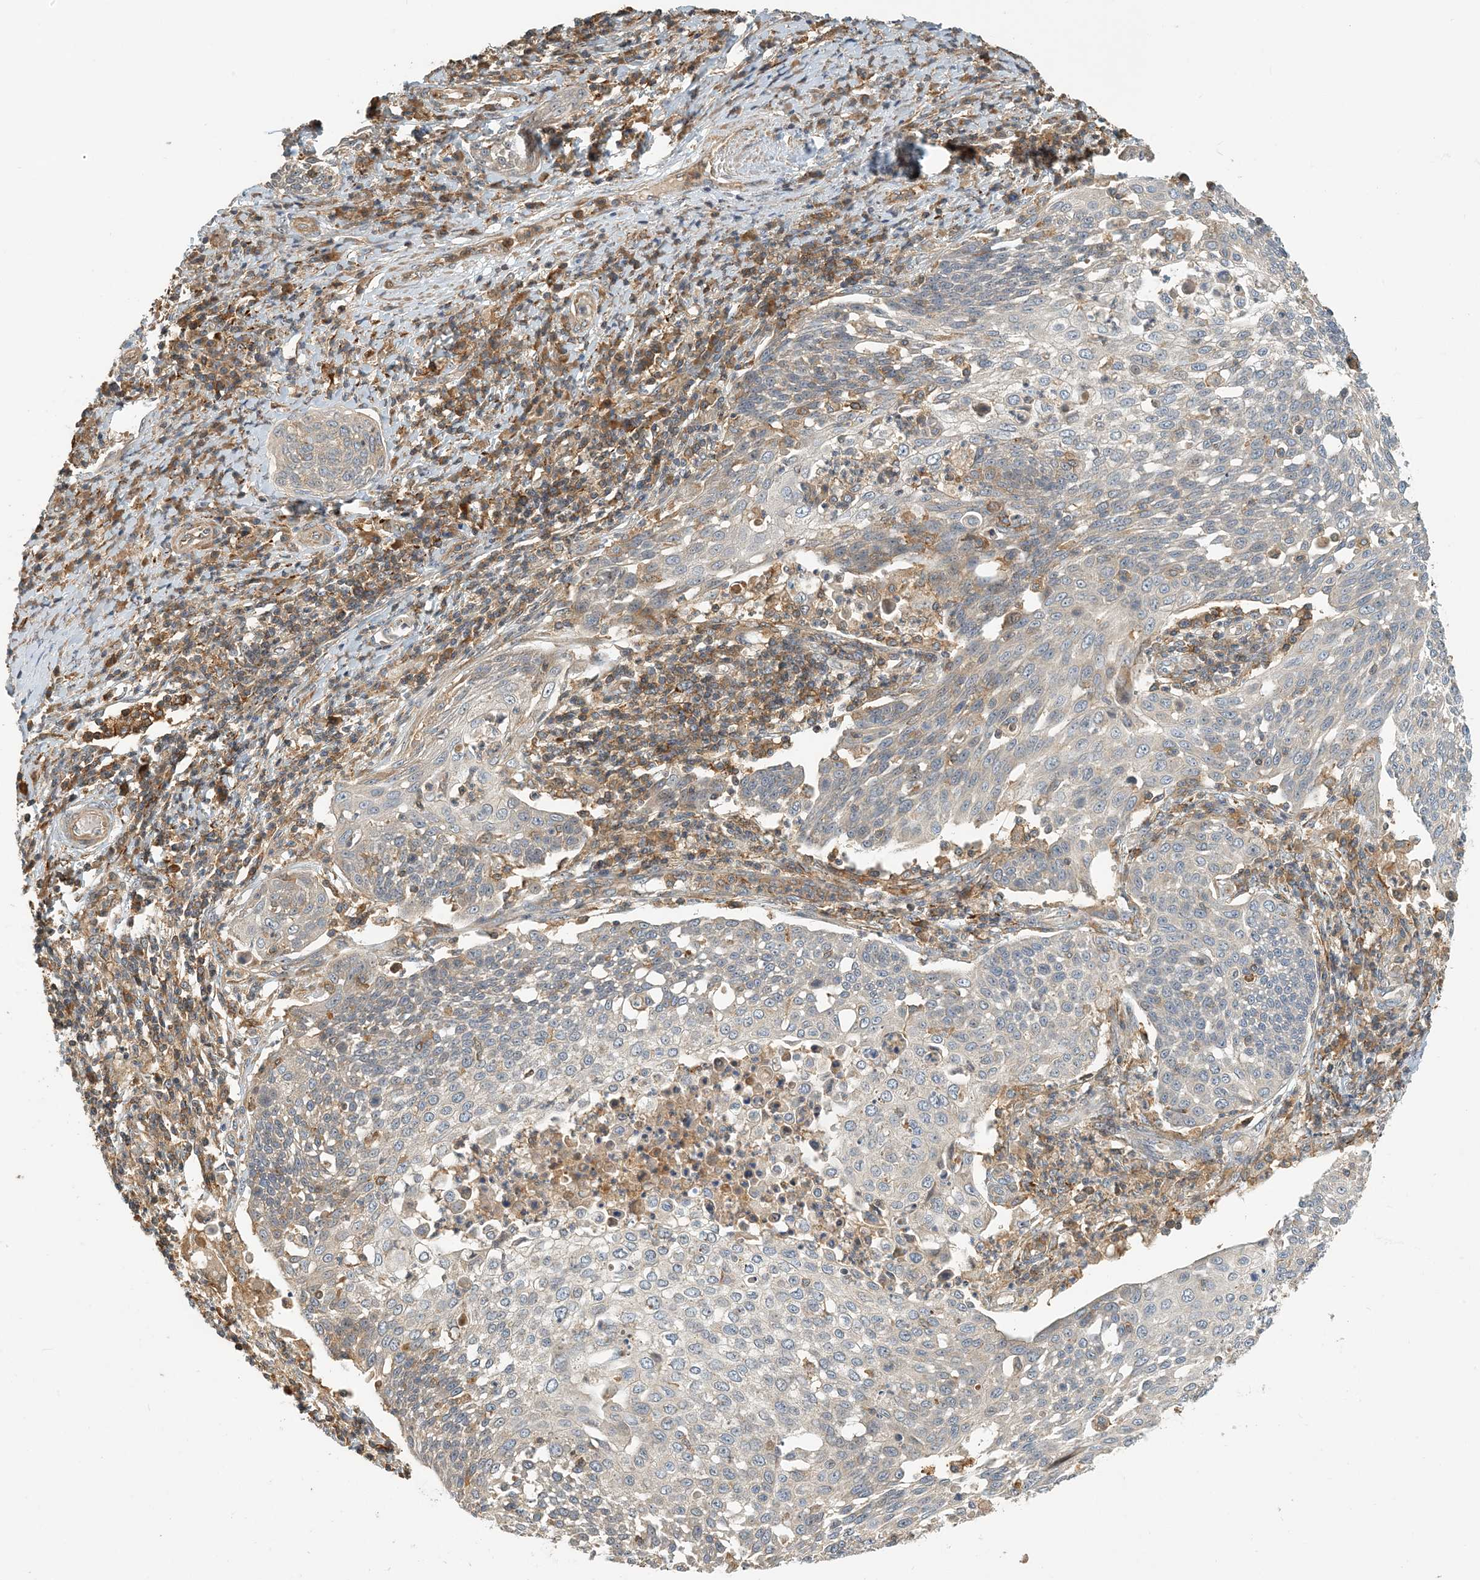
{"staining": {"intensity": "negative", "quantity": "none", "location": "none"}, "tissue": "cervical cancer", "cell_type": "Tumor cells", "image_type": "cancer", "snomed": [{"axis": "morphology", "description": "Squamous cell carcinoma, NOS"}, {"axis": "topography", "description": "Cervix"}], "caption": "This is an immunohistochemistry (IHC) histopathology image of human cervical cancer. There is no expression in tumor cells.", "gene": "COLEC11", "patient": {"sex": "female", "age": 34}}